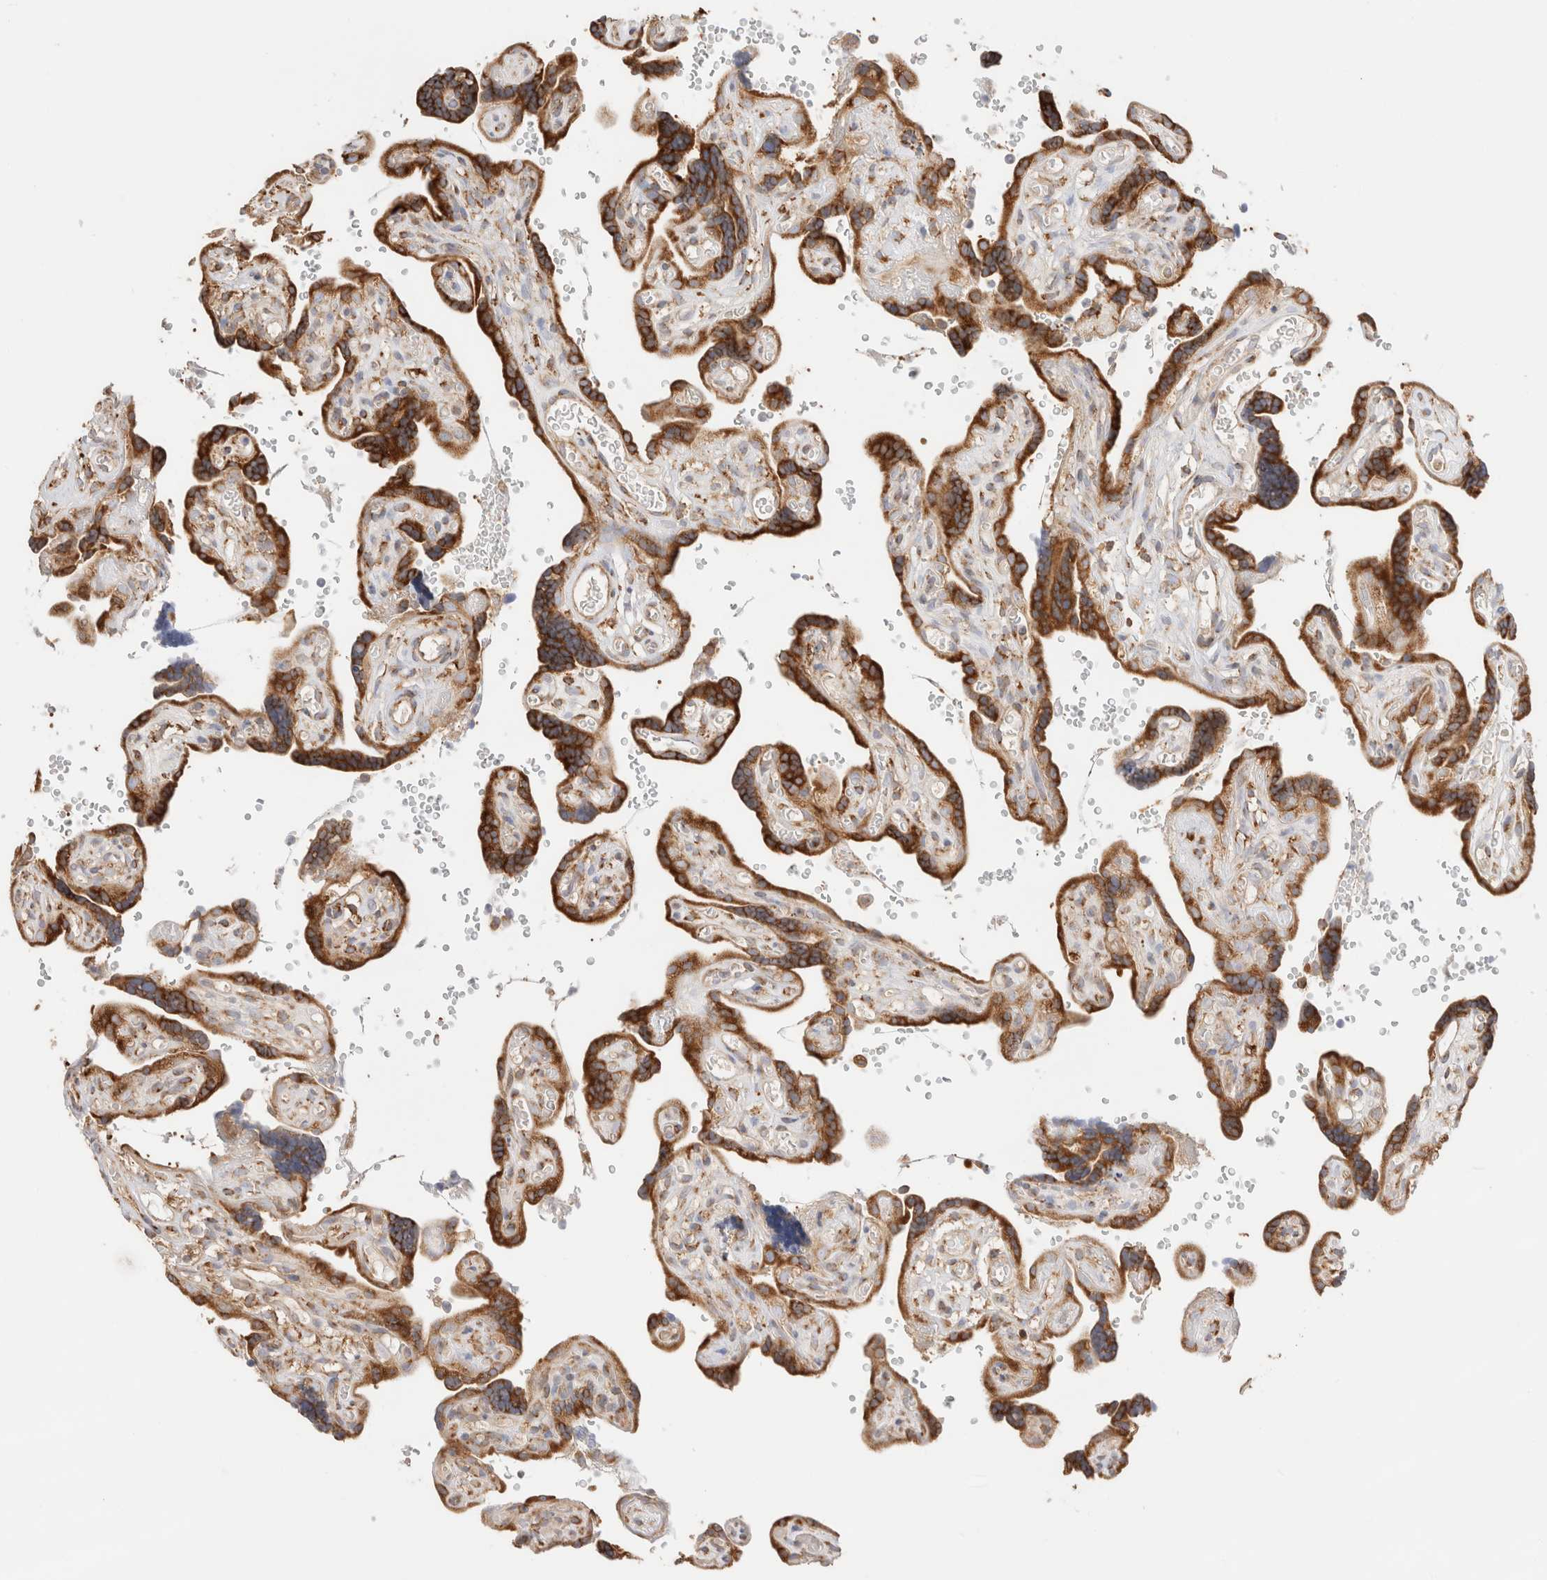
{"staining": {"intensity": "strong", "quantity": ">75%", "location": "cytoplasmic/membranous"}, "tissue": "placenta", "cell_type": "Trophoblastic cells", "image_type": "normal", "snomed": [{"axis": "morphology", "description": "Normal tissue, NOS"}, {"axis": "topography", "description": "Placenta"}], "caption": "A photomicrograph of human placenta stained for a protein displays strong cytoplasmic/membranous brown staining in trophoblastic cells.", "gene": "ZC2HC1A", "patient": {"sex": "female", "age": 30}}